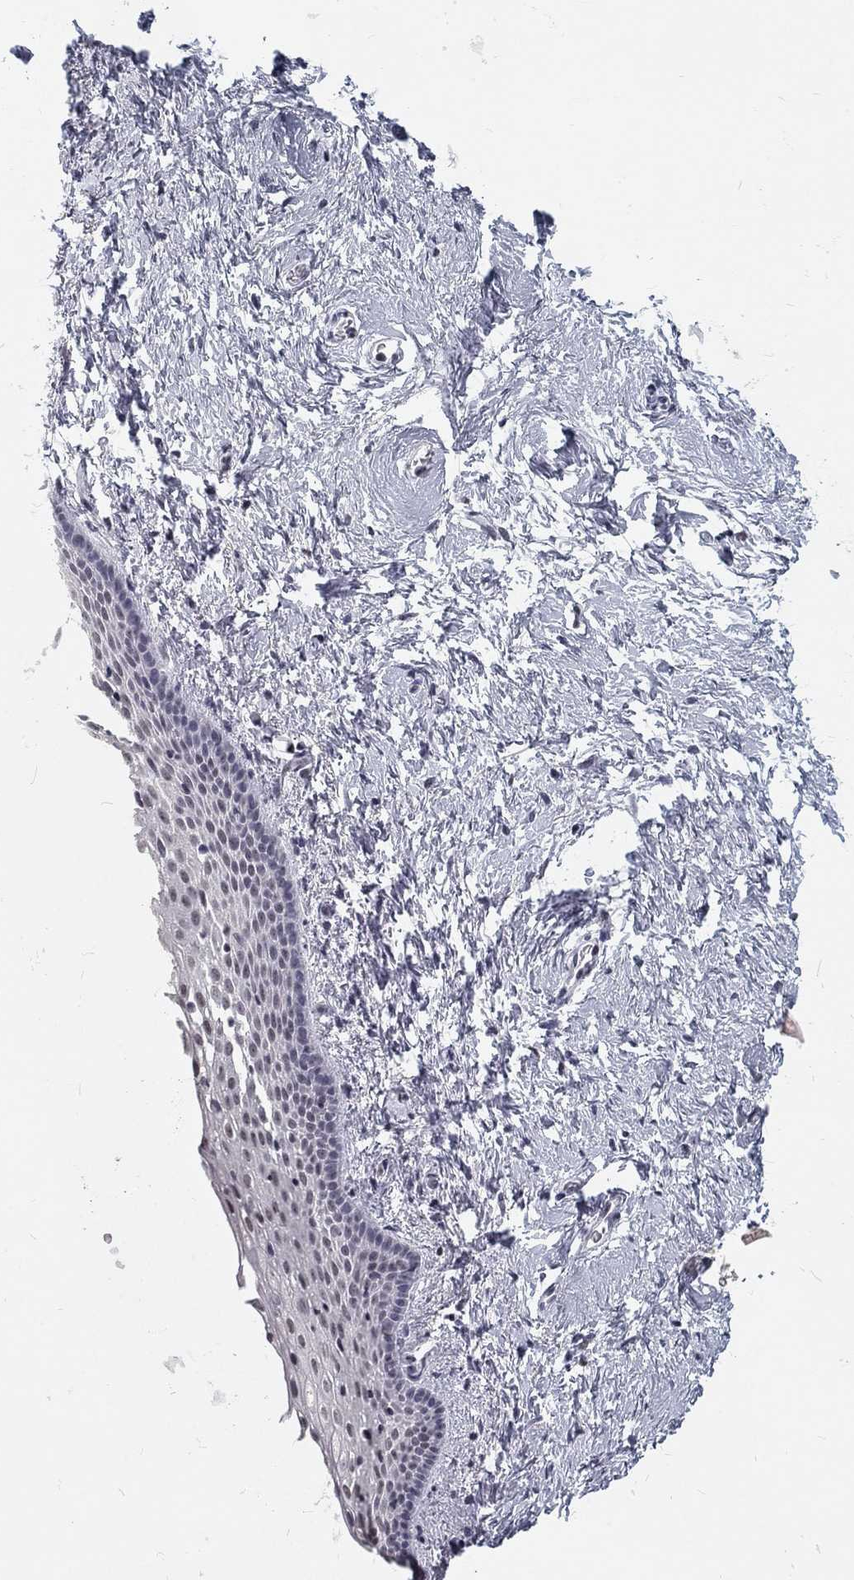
{"staining": {"intensity": "negative", "quantity": "none", "location": "none"}, "tissue": "vagina", "cell_type": "Squamous epithelial cells", "image_type": "normal", "snomed": [{"axis": "morphology", "description": "Normal tissue, NOS"}, {"axis": "topography", "description": "Vagina"}], "caption": "This photomicrograph is of benign vagina stained with IHC to label a protein in brown with the nuclei are counter-stained blue. There is no positivity in squamous epithelial cells. Nuclei are stained in blue.", "gene": "SNORC", "patient": {"sex": "female", "age": 61}}